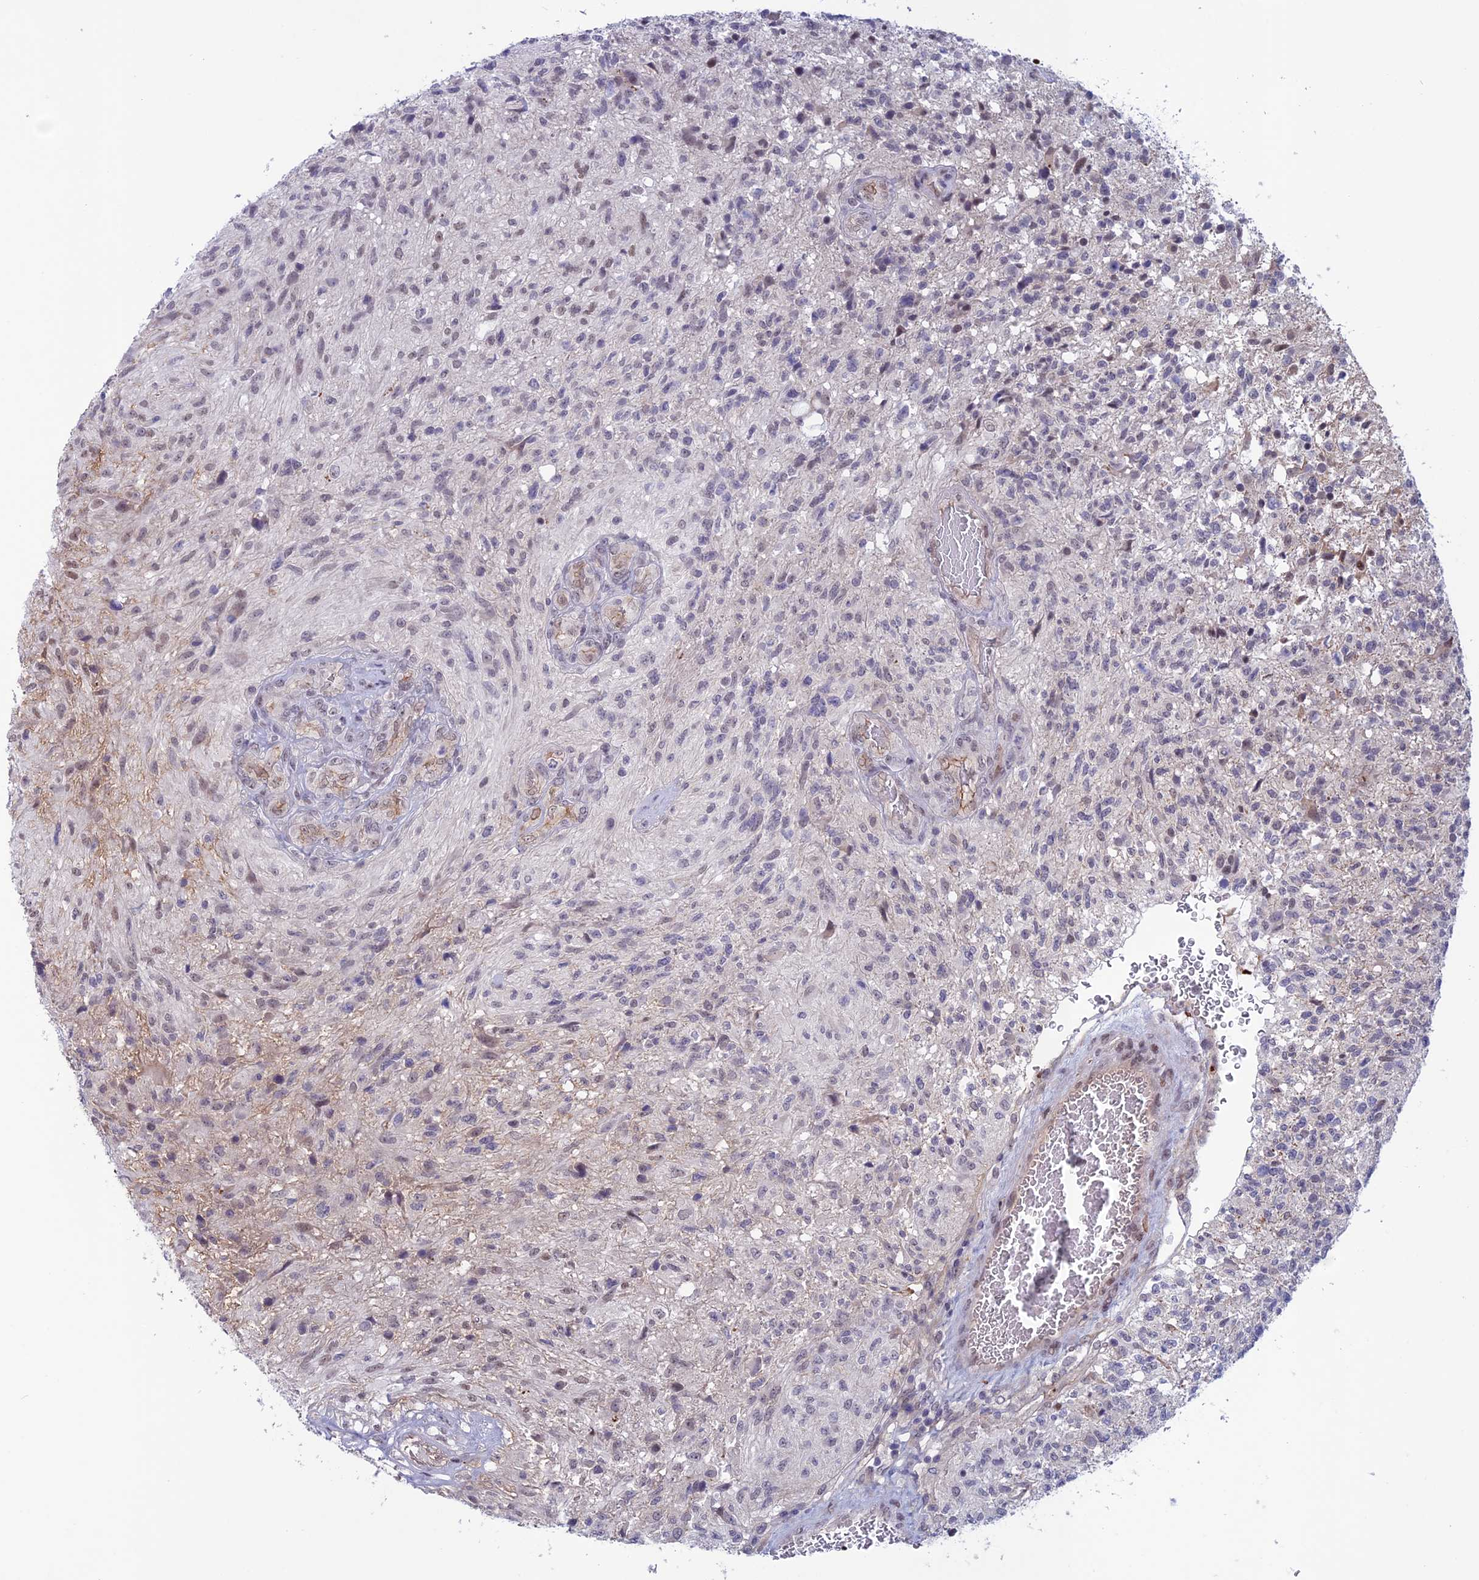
{"staining": {"intensity": "moderate", "quantity": "<25%", "location": "nuclear"}, "tissue": "glioma", "cell_type": "Tumor cells", "image_type": "cancer", "snomed": [{"axis": "morphology", "description": "Glioma, malignant, High grade"}, {"axis": "topography", "description": "Brain"}], "caption": "A low amount of moderate nuclear expression is seen in about <25% of tumor cells in glioma tissue. The protein is shown in brown color, while the nuclei are stained blue.", "gene": "FKBPL", "patient": {"sex": "male", "age": 56}}